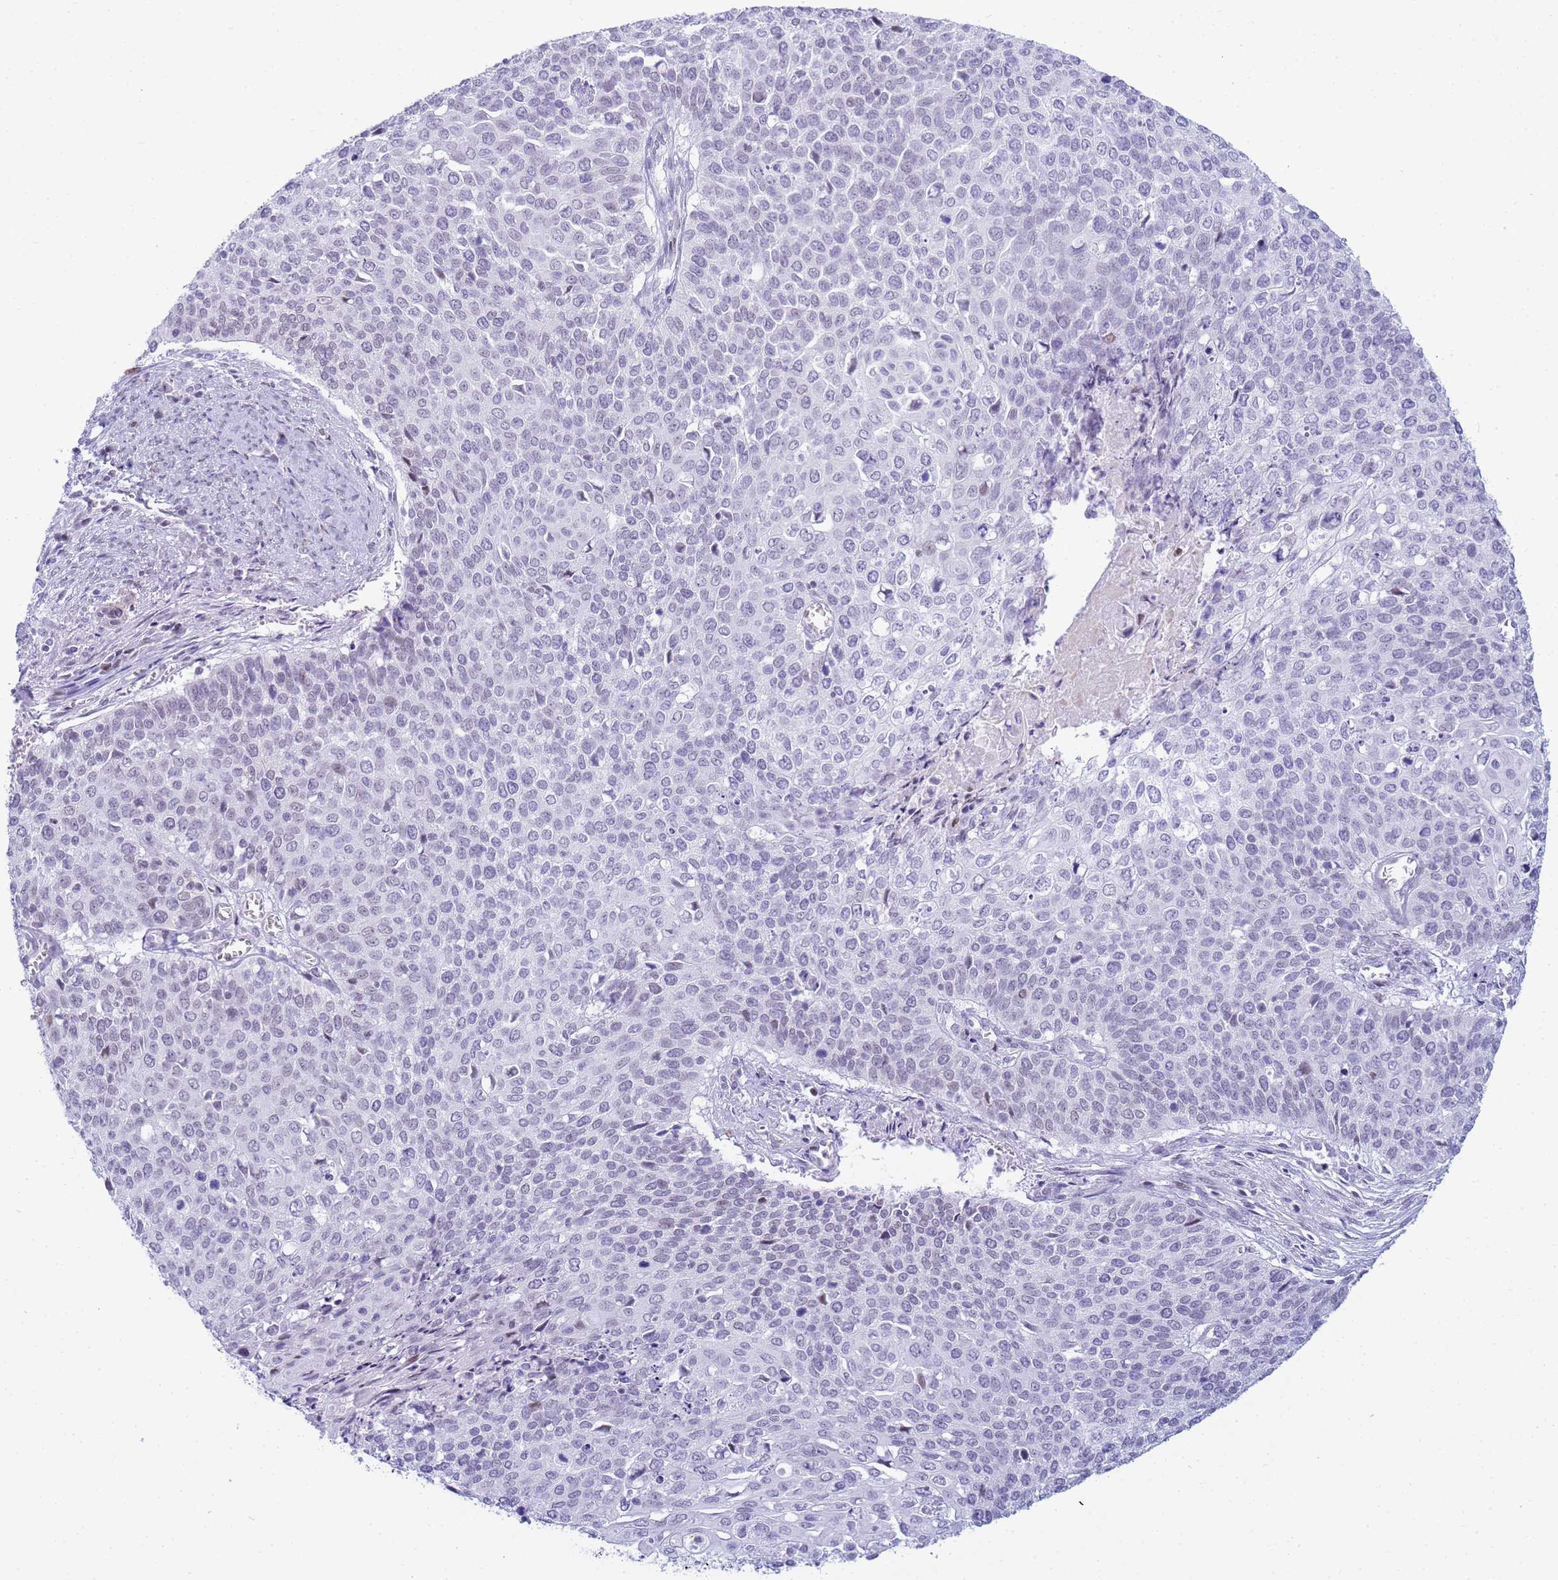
{"staining": {"intensity": "negative", "quantity": "none", "location": "none"}, "tissue": "cervical cancer", "cell_type": "Tumor cells", "image_type": "cancer", "snomed": [{"axis": "morphology", "description": "Squamous cell carcinoma, NOS"}, {"axis": "topography", "description": "Cervix"}], "caption": "Immunohistochemical staining of squamous cell carcinoma (cervical) displays no significant staining in tumor cells.", "gene": "SNX20", "patient": {"sex": "female", "age": 39}}